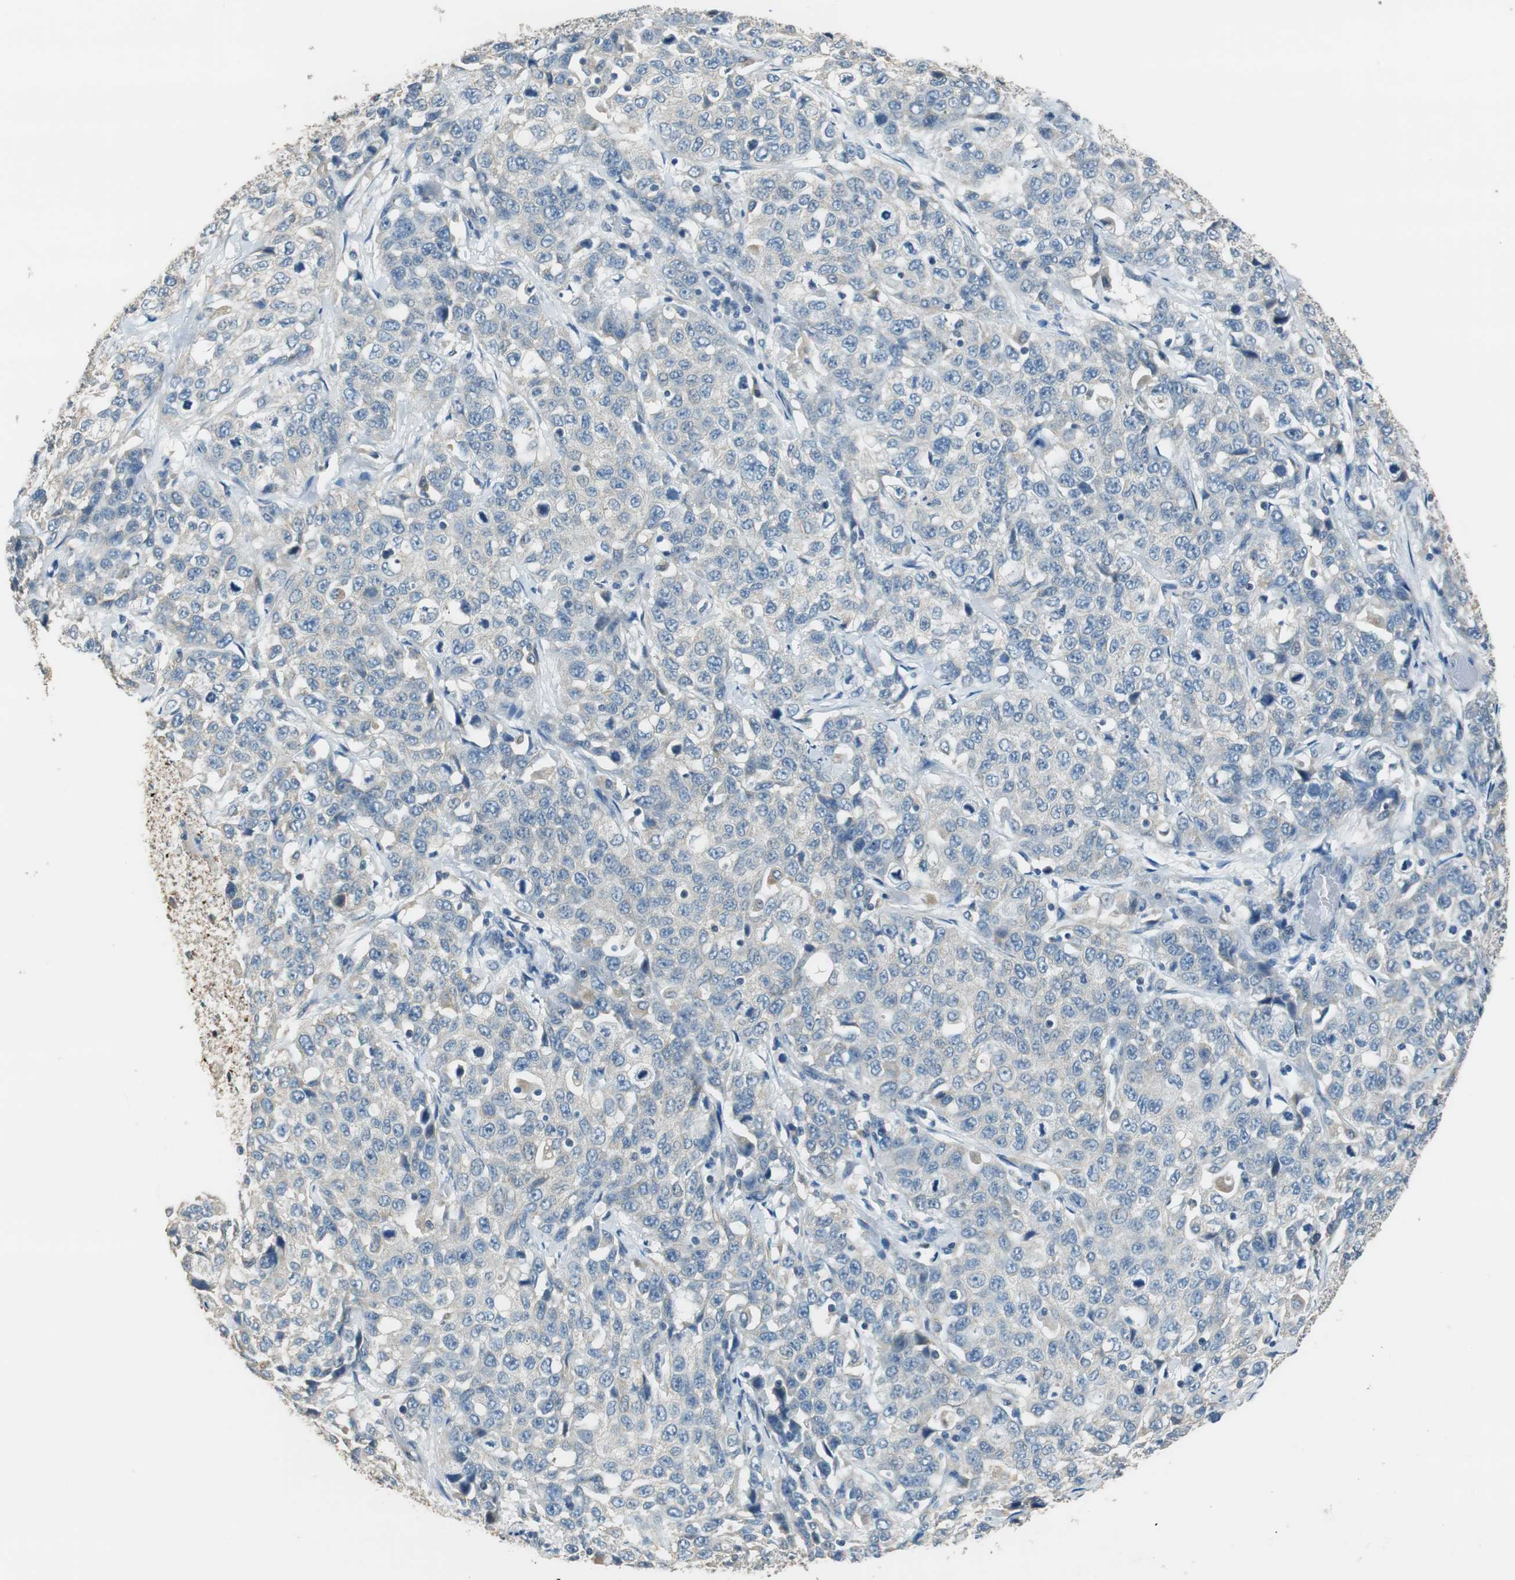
{"staining": {"intensity": "negative", "quantity": "none", "location": "none"}, "tissue": "stomach cancer", "cell_type": "Tumor cells", "image_type": "cancer", "snomed": [{"axis": "morphology", "description": "Normal tissue, NOS"}, {"axis": "morphology", "description": "Adenocarcinoma, NOS"}, {"axis": "topography", "description": "Stomach"}], "caption": "IHC of human stomach cancer exhibits no staining in tumor cells.", "gene": "ALDH4A1", "patient": {"sex": "male", "age": 48}}